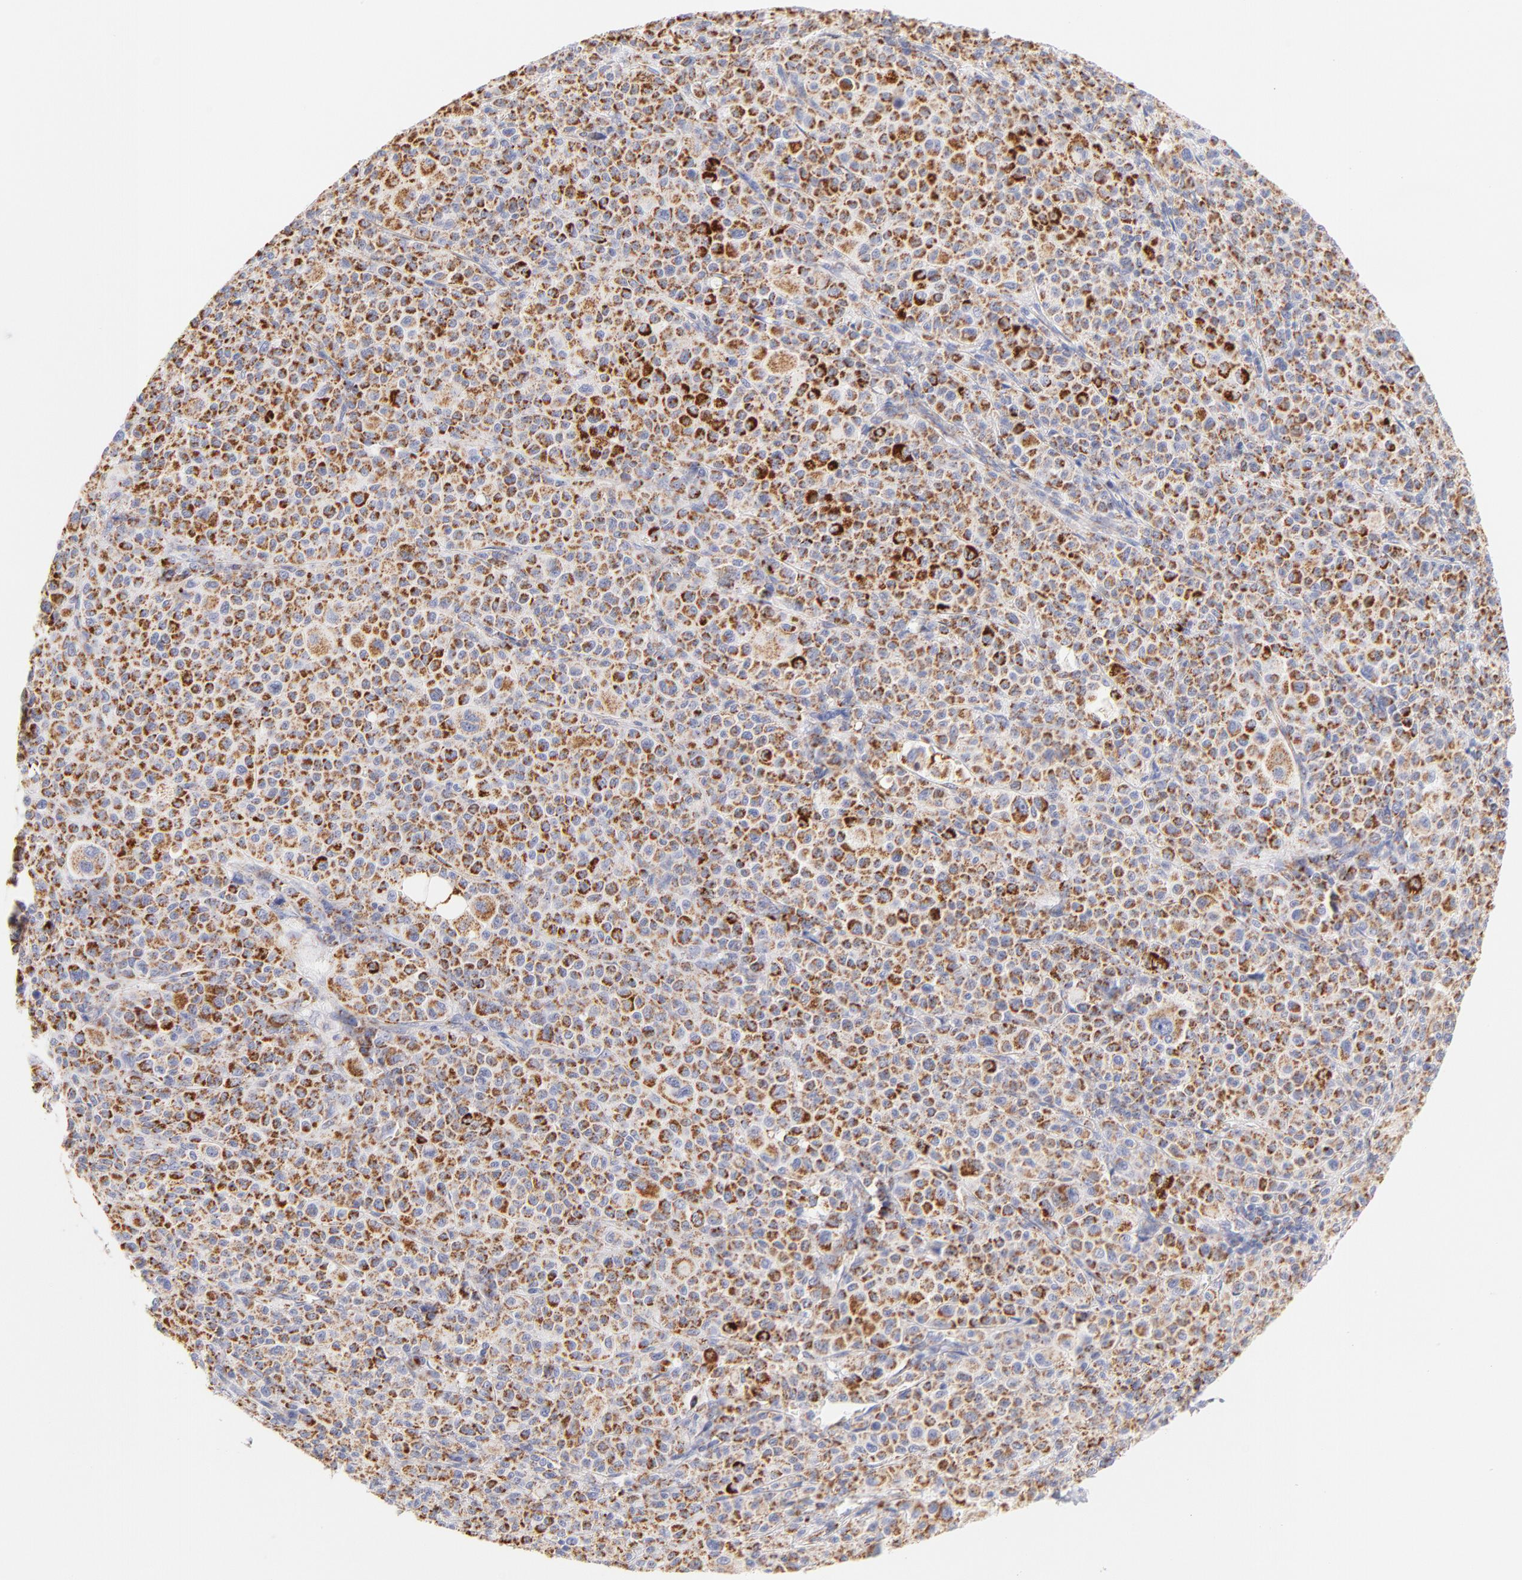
{"staining": {"intensity": "strong", "quantity": ">75%", "location": "cytoplasmic/membranous"}, "tissue": "melanoma", "cell_type": "Tumor cells", "image_type": "cancer", "snomed": [{"axis": "morphology", "description": "Malignant melanoma, Metastatic site"}, {"axis": "topography", "description": "Skin"}], "caption": "IHC histopathology image of human malignant melanoma (metastatic site) stained for a protein (brown), which reveals high levels of strong cytoplasmic/membranous expression in approximately >75% of tumor cells.", "gene": "AIFM1", "patient": {"sex": "female", "age": 74}}